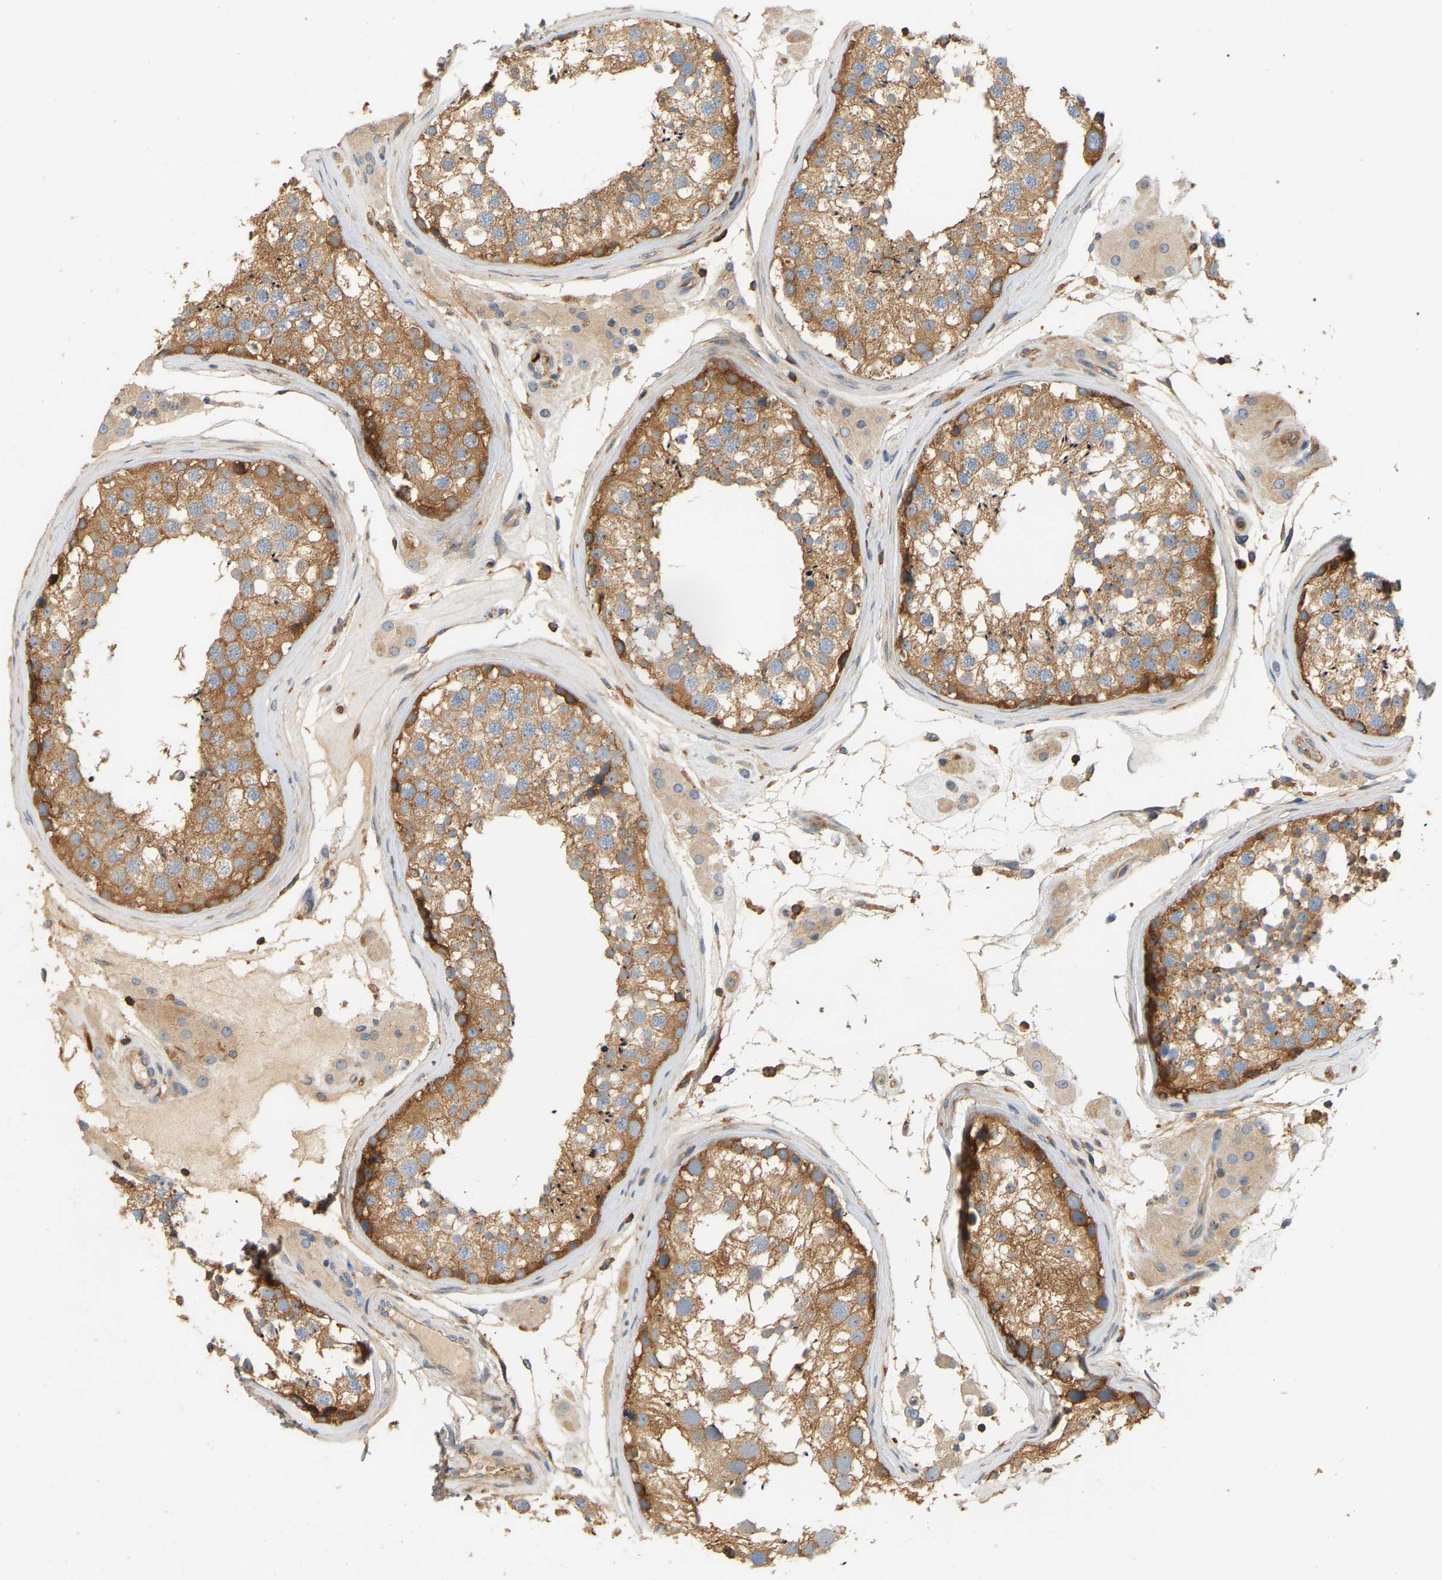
{"staining": {"intensity": "moderate", "quantity": ">75%", "location": "cytoplasmic/membranous"}, "tissue": "testis", "cell_type": "Cells in seminiferous ducts", "image_type": "normal", "snomed": [{"axis": "morphology", "description": "Normal tissue, NOS"}, {"axis": "topography", "description": "Testis"}], "caption": "Moderate cytoplasmic/membranous staining for a protein is appreciated in approximately >75% of cells in seminiferous ducts of normal testis using IHC.", "gene": "AKAP13", "patient": {"sex": "male", "age": 46}}